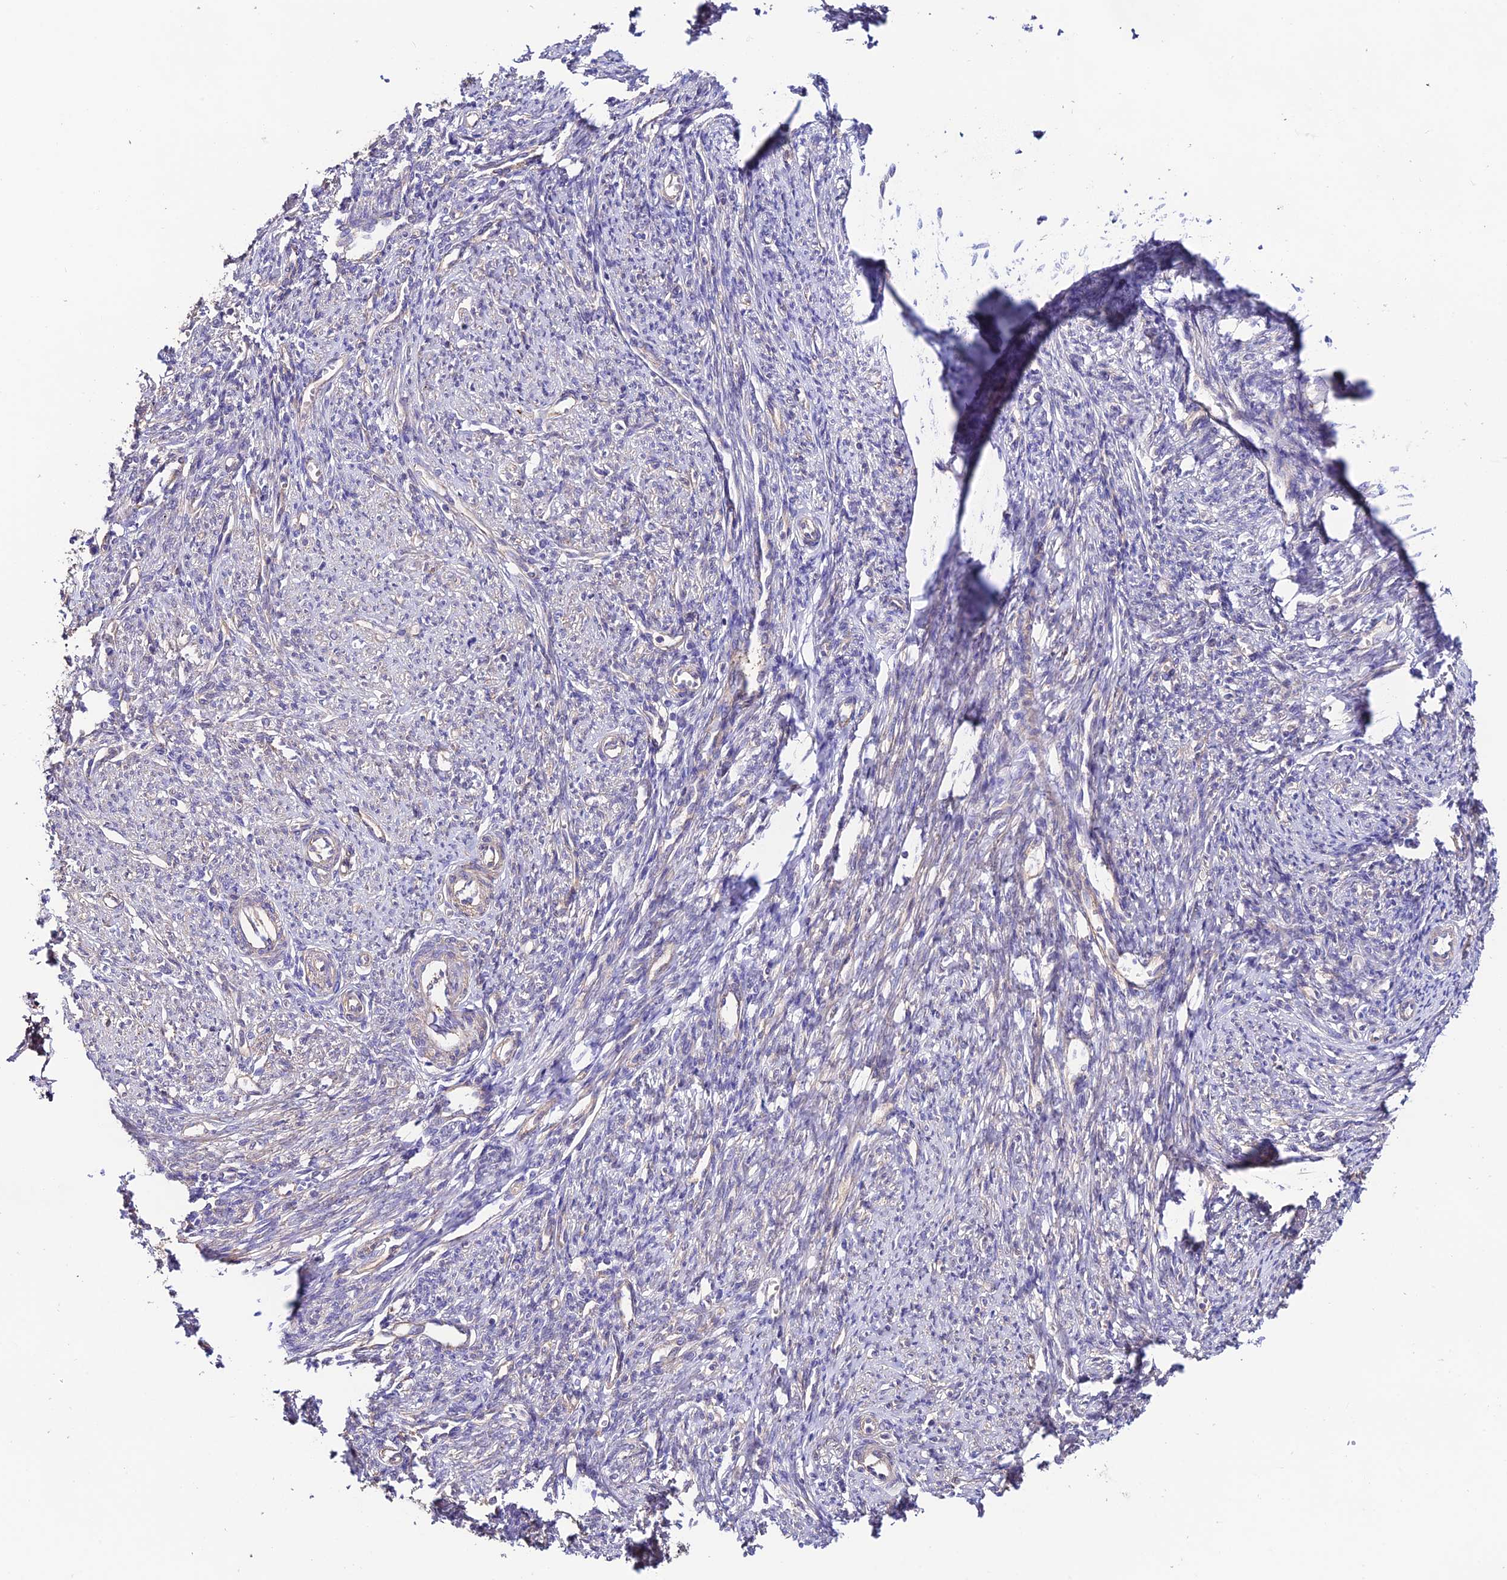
{"staining": {"intensity": "negative", "quantity": "none", "location": "none"}, "tissue": "smooth muscle", "cell_type": "Smooth muscle cells", "image_type": "normal", "snomed": [{"axis": "morphology", "description": "Normal tissue, NOS"}, {"axis": "topography", "description": "Smooth muscle"}, {"axis": "topography", "description": "Uterus"}], "caption": "Immunohistochemistry (IHC) image of normal smooth muscle stained for a protein (brown), which displays no positivity in smooth muscle cells.", "gene": "BRME1", "patient": {"sex": "female", "age": 59}}